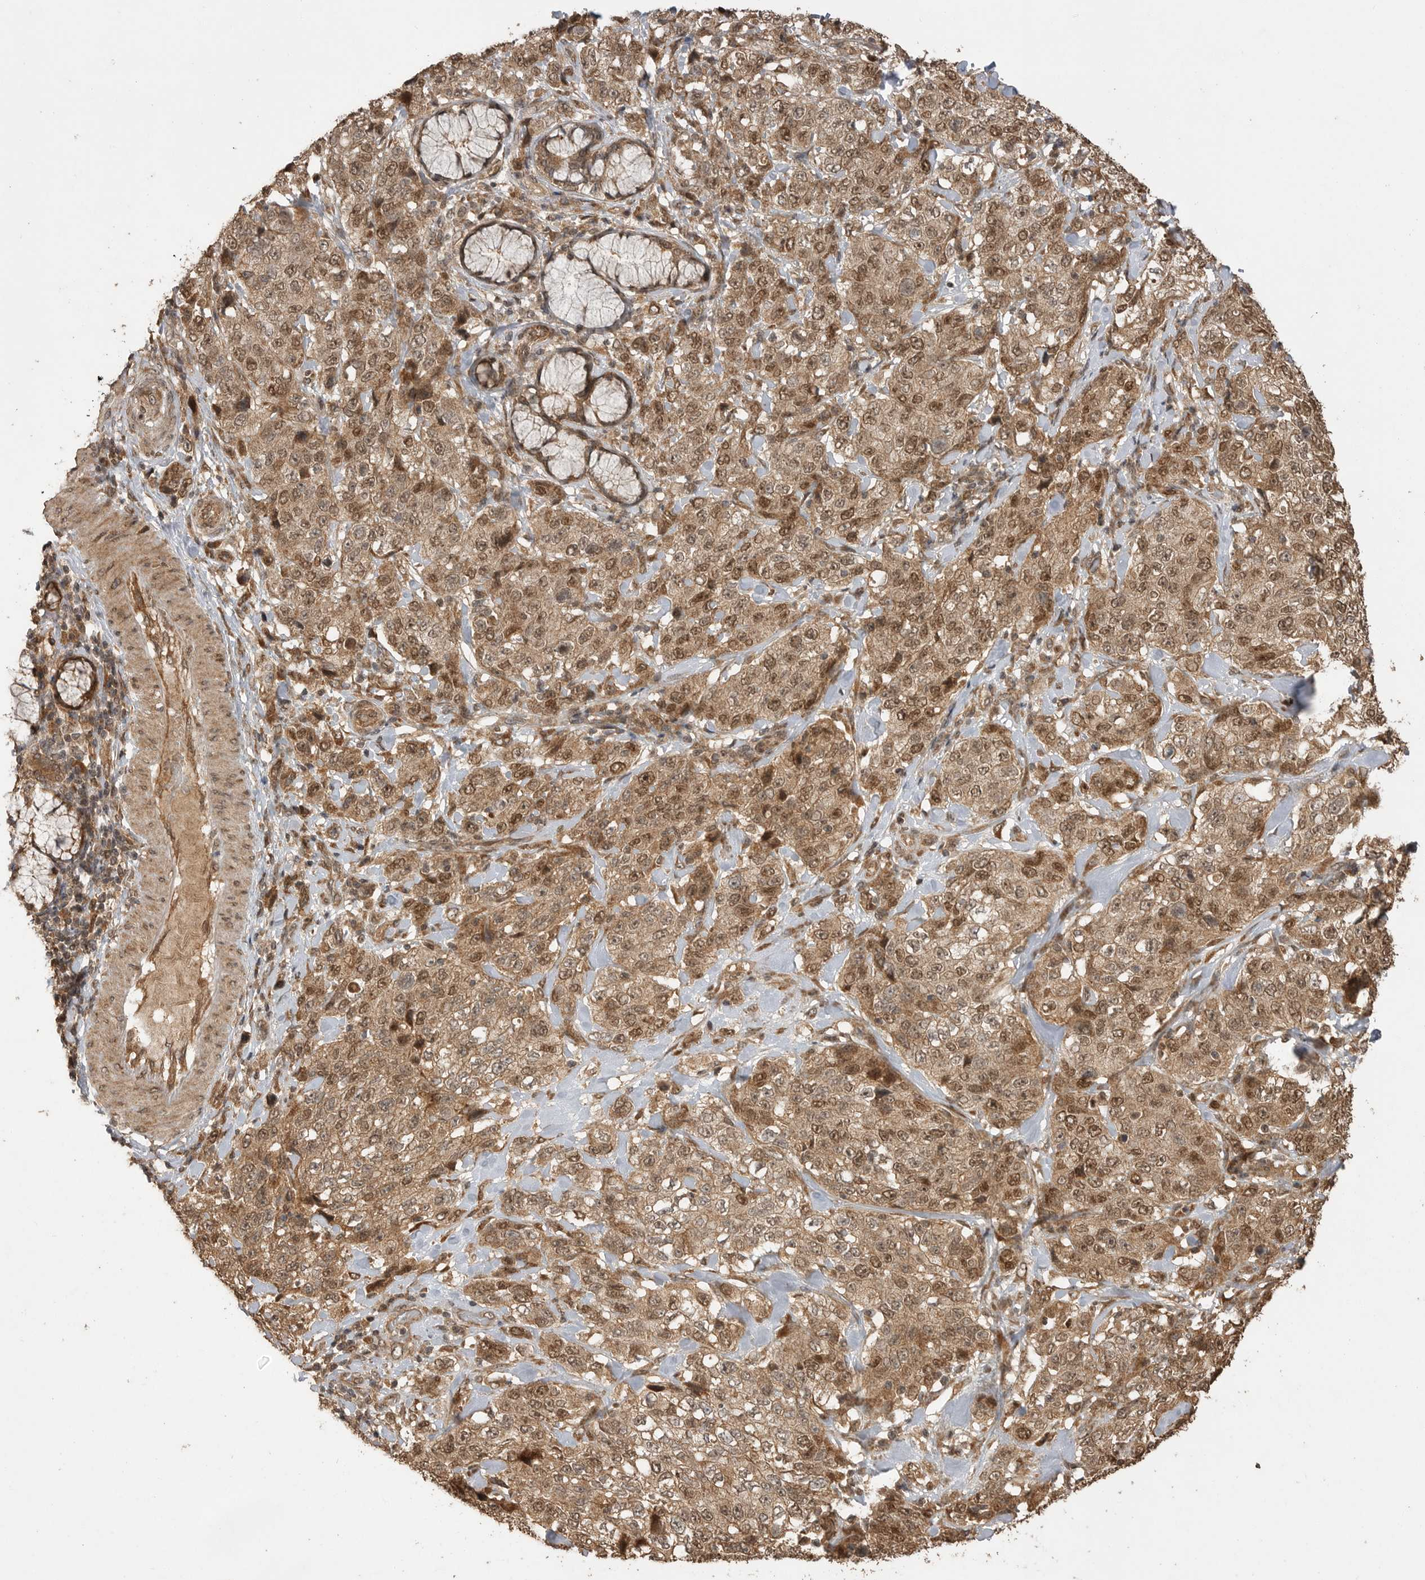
{"staining": {"intensity": "moderate", "quantity": ">75%", "location": "cytoplasmic/membranous,nuclear"}, "tissue": "stomach cancer", "cell_type": "Tumor cells", "image_type": "cancer", "snomed": [{"axis": "morphology", "description": "Adenocarcinoma, NOS"}, {"axis": "topography", "description": "Stomach"}], "caption": "IHC (DAB) staining of adenocarcinoma (stomach) displays moderate cytoplasmic/membranous and nuclear protein staining in about >75% of tumor cells.", "gene": "BOC", "patient": {"sex": "male", "age": 48}}